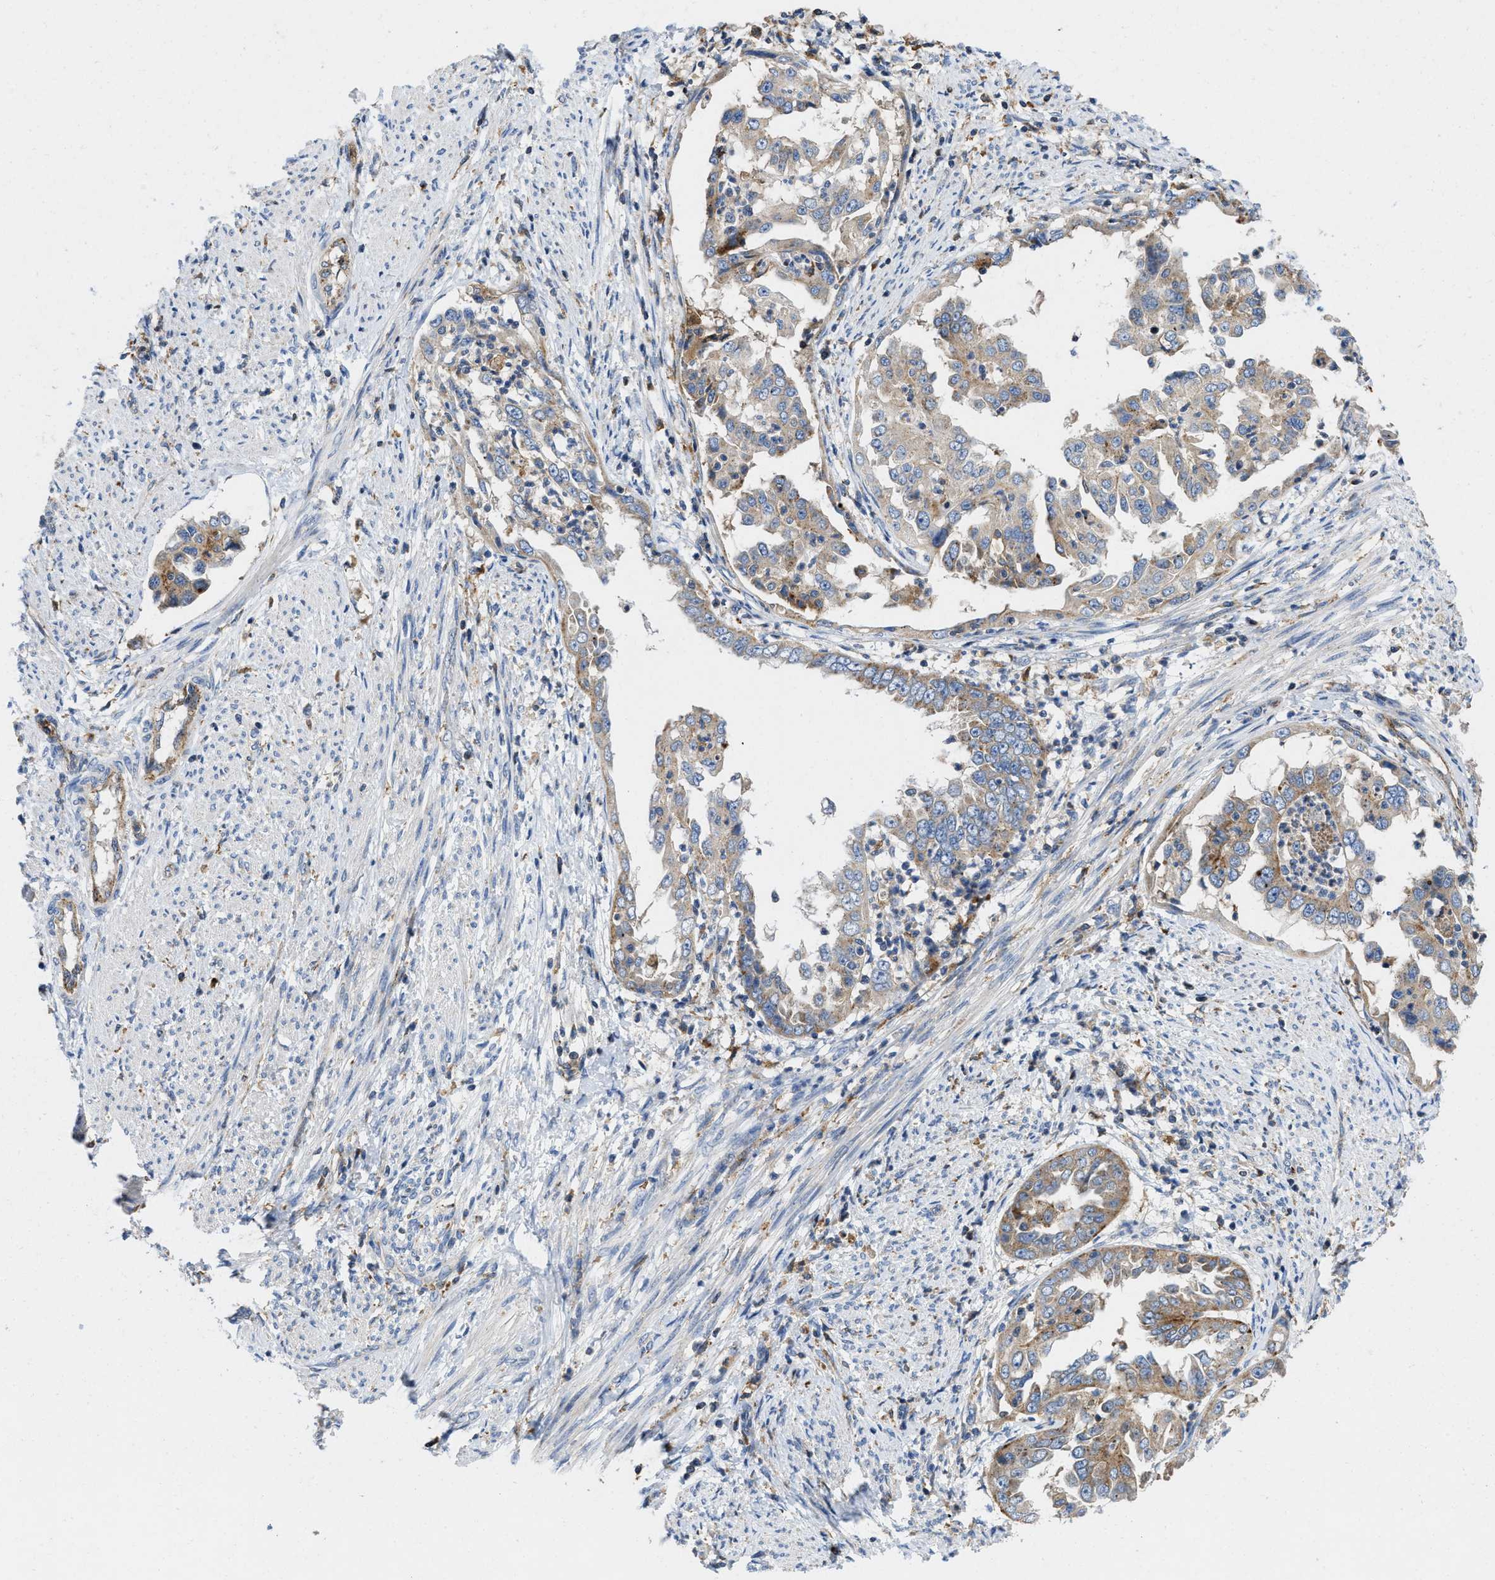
{"staining": {"intensity": "moderate", "quantity": "<25%", "location": "cytoplasmic/membranous"}, "tissue": "endometrial cancer", "cell_type": "Tumor cells", "image_type": "cancer", "snomed": [{"axis": "morphology", "description": "Adenocarcinoma, NOS"}, {"axis": "topography", "description": "Endometrium"}], "caption": "IHC (DAB) staining of human adenocarcinoma (endometrial) exhibits moderate cytoplasmic/membranous protein expression in about <25% of tumor cells.", "gene": "ENPP4", "patient": {"sex": "female", "age": 85}}